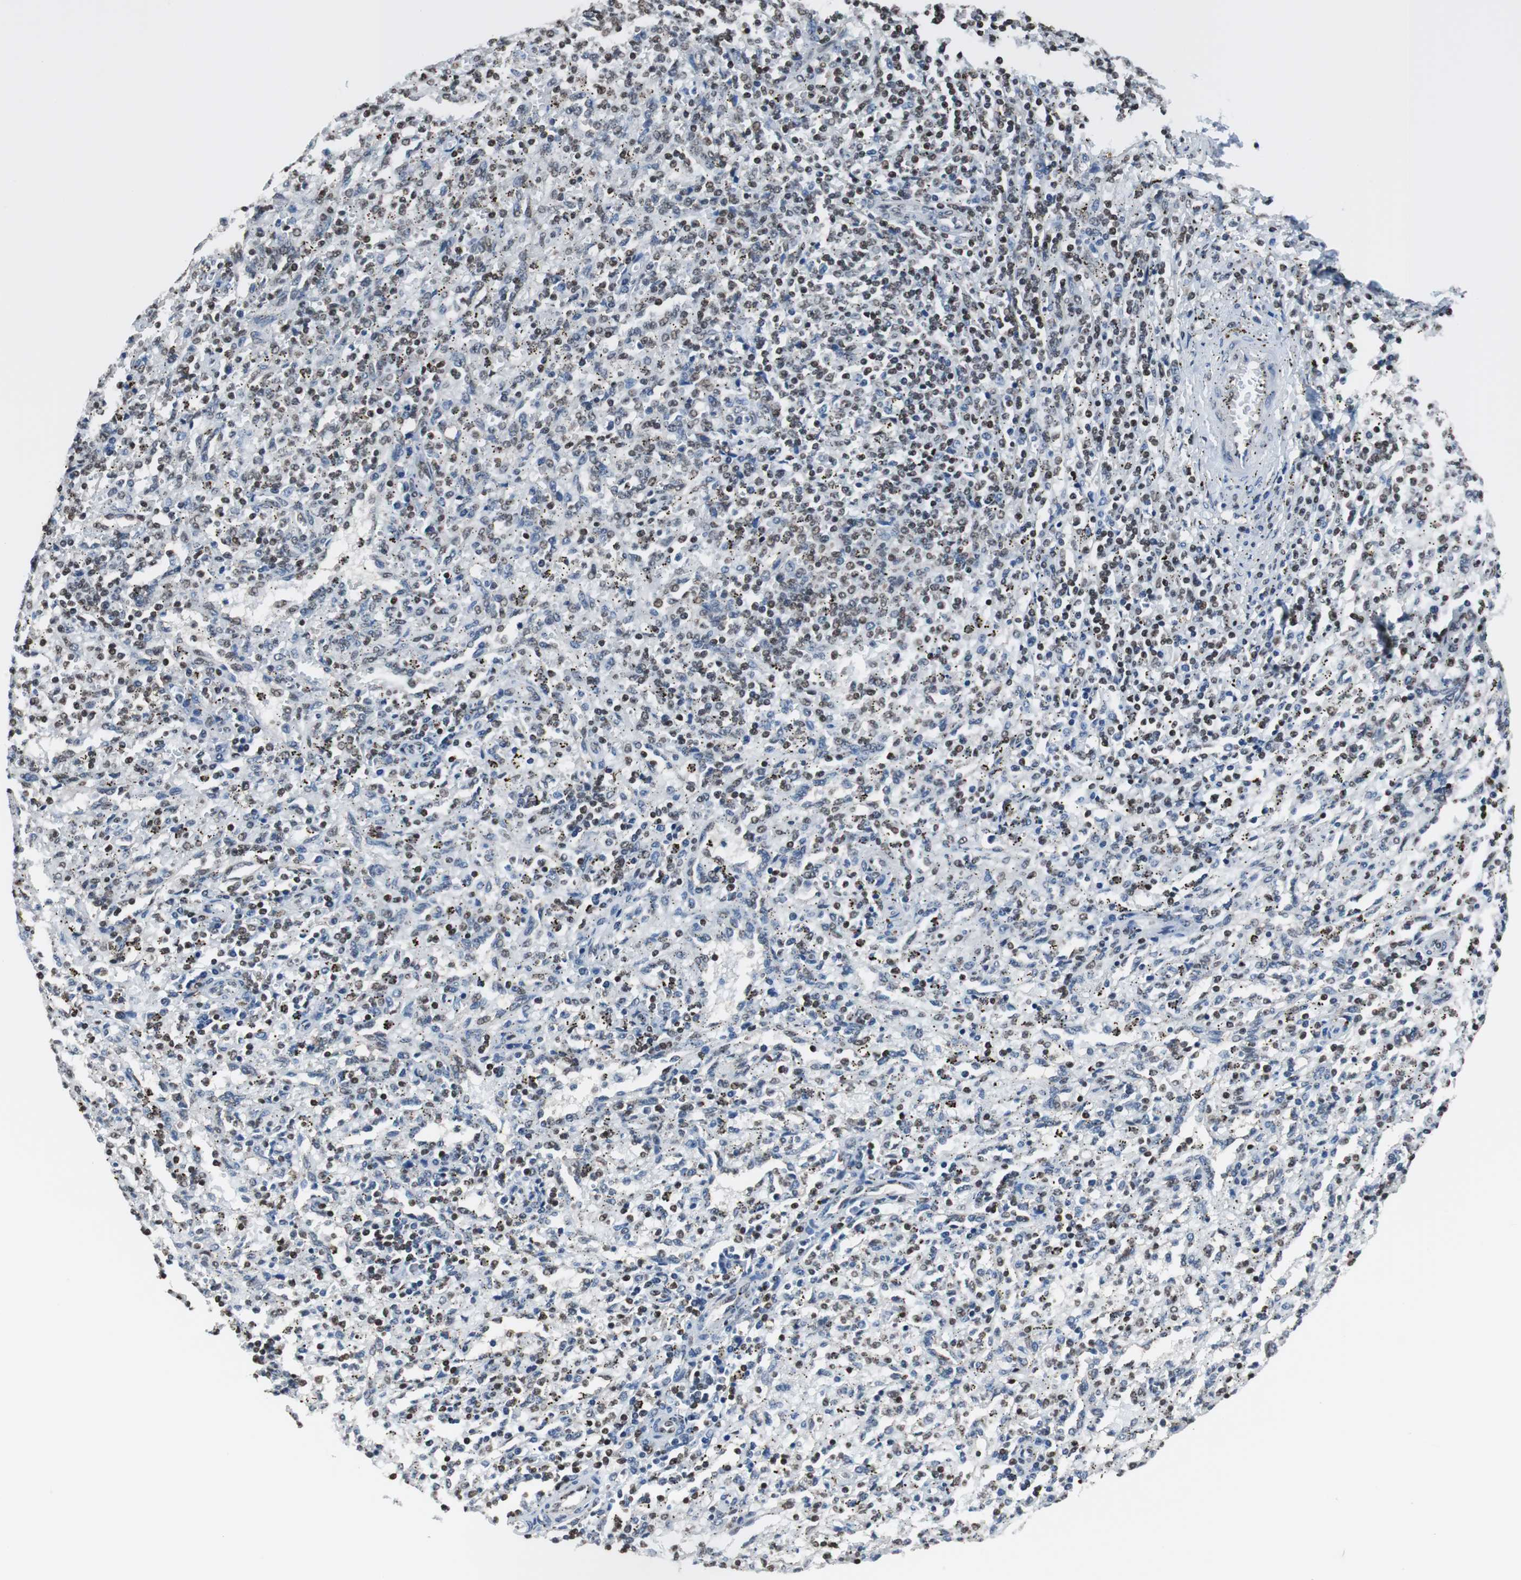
{"staining": {"intensity": "moderate", "quantity": "25%-75%", "location": "nuclear"}, "tissue": "spleen", "cell_type": "Cells in red pulp", "image_type": "normal", "snomed": [{"axis": "morphology", "description": "Normal tissue, NOS"}, {"axis": "topography", "description": "Spleen"}], "caption": "A photomicrograph of spleen stained for a protein displays moderate nuclear brown staining in cells in red pulp.", "gene": "REST", "patient": {"sex": "female", "age": 10}}